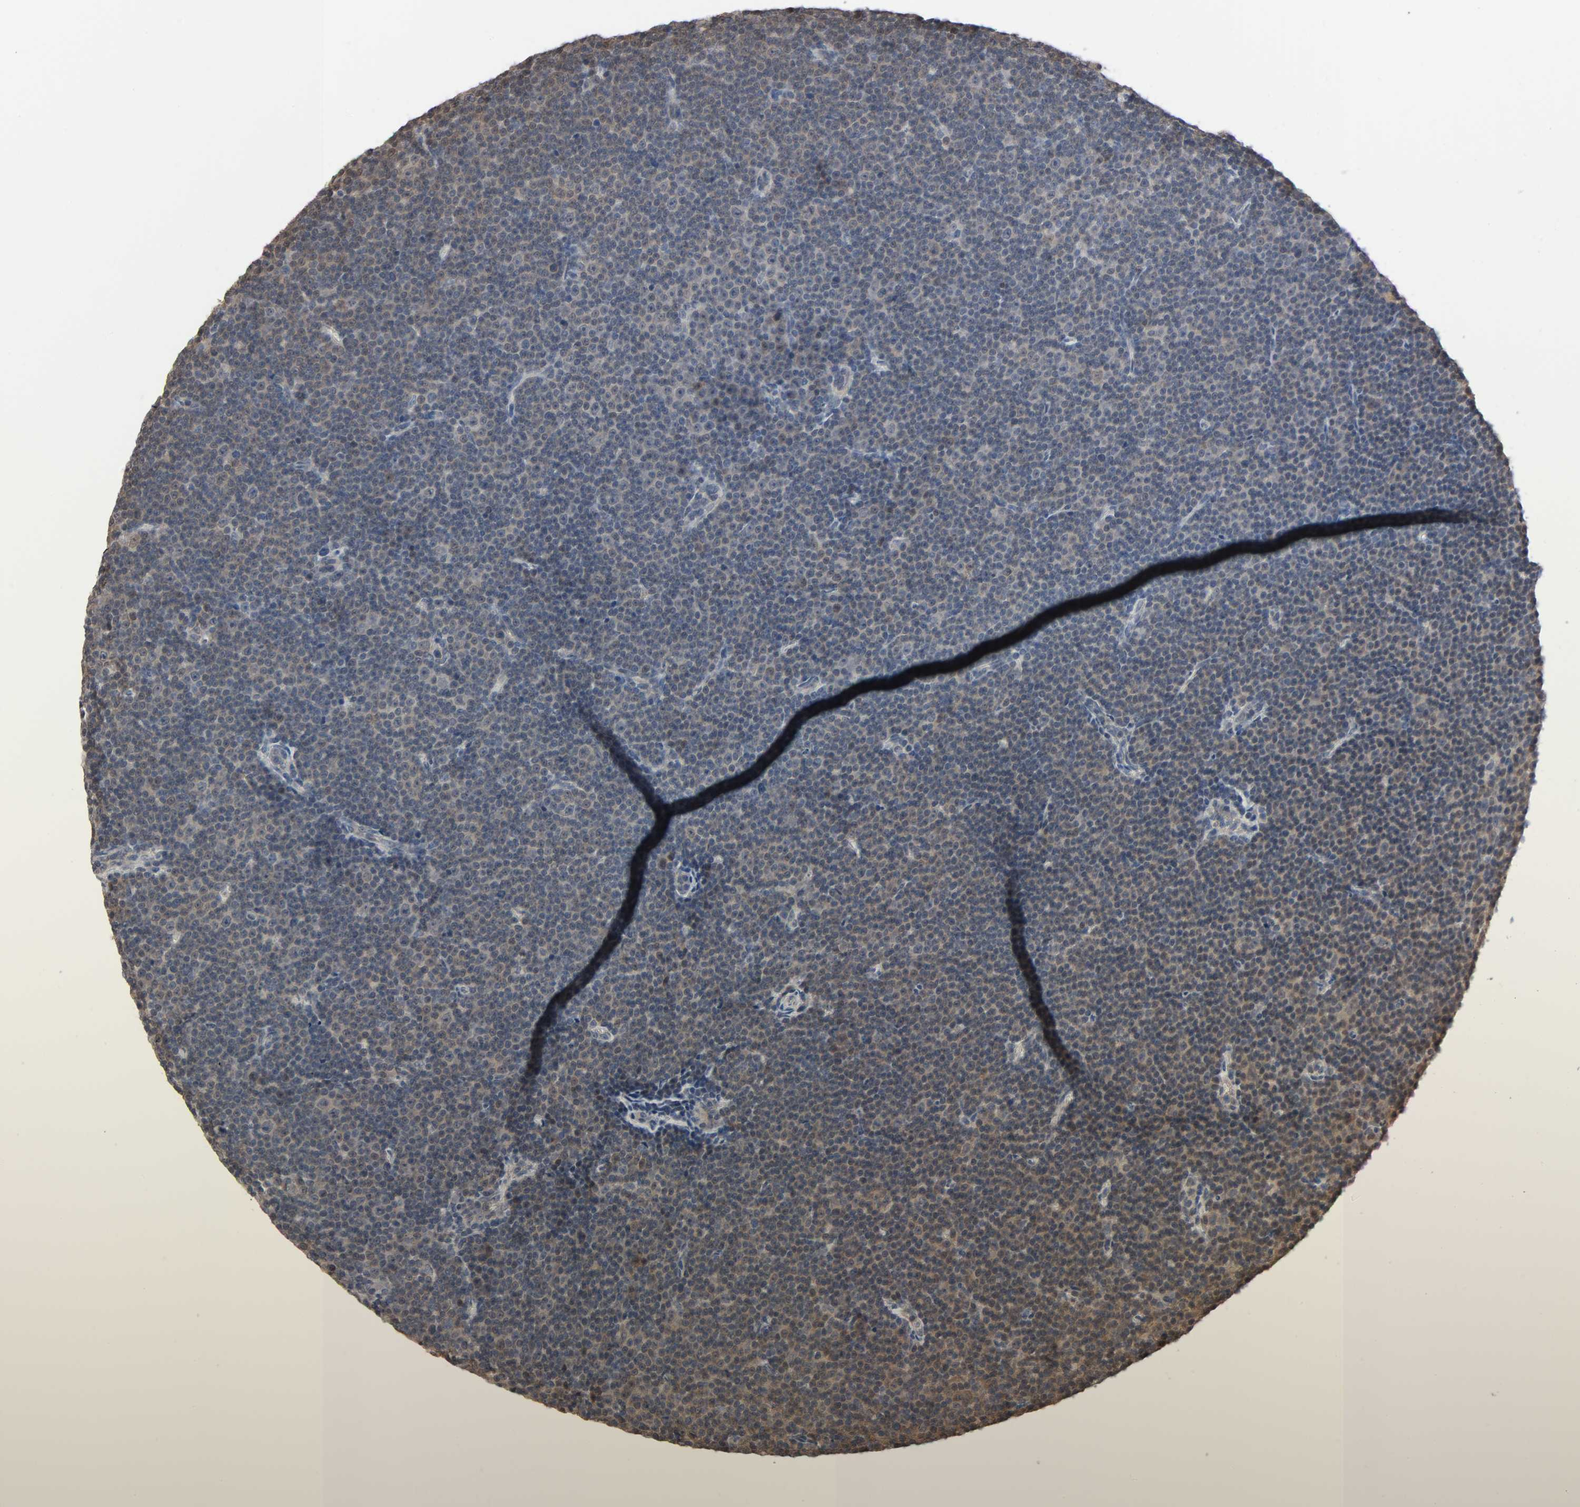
{"staining": {"intensity": "weak", "quantity": "25%-75%", "location": "cytoplasmic/membranous,nuclear"}, "tissue": "lymphoma", "cell_type": "Tumor cells", "image_type": "cancer", "snomed": [{"axis": "morphology", "description": "Malignant lymphoma, non-Hodgkin's type, Low grade"}, {"axis": "topography", "description": "Lymph node"}], "caption": "A micrograph showing weak cytoplasmic/membranous and nuclear staining in about 25%-75% of tumor cells in low-grade malignant lymphoma, non-Hodgkin's type, as visualized by brown immunohistochemical staining.", "gene": "NEDD8", "patient": {"sex": "female", "age": 67}}